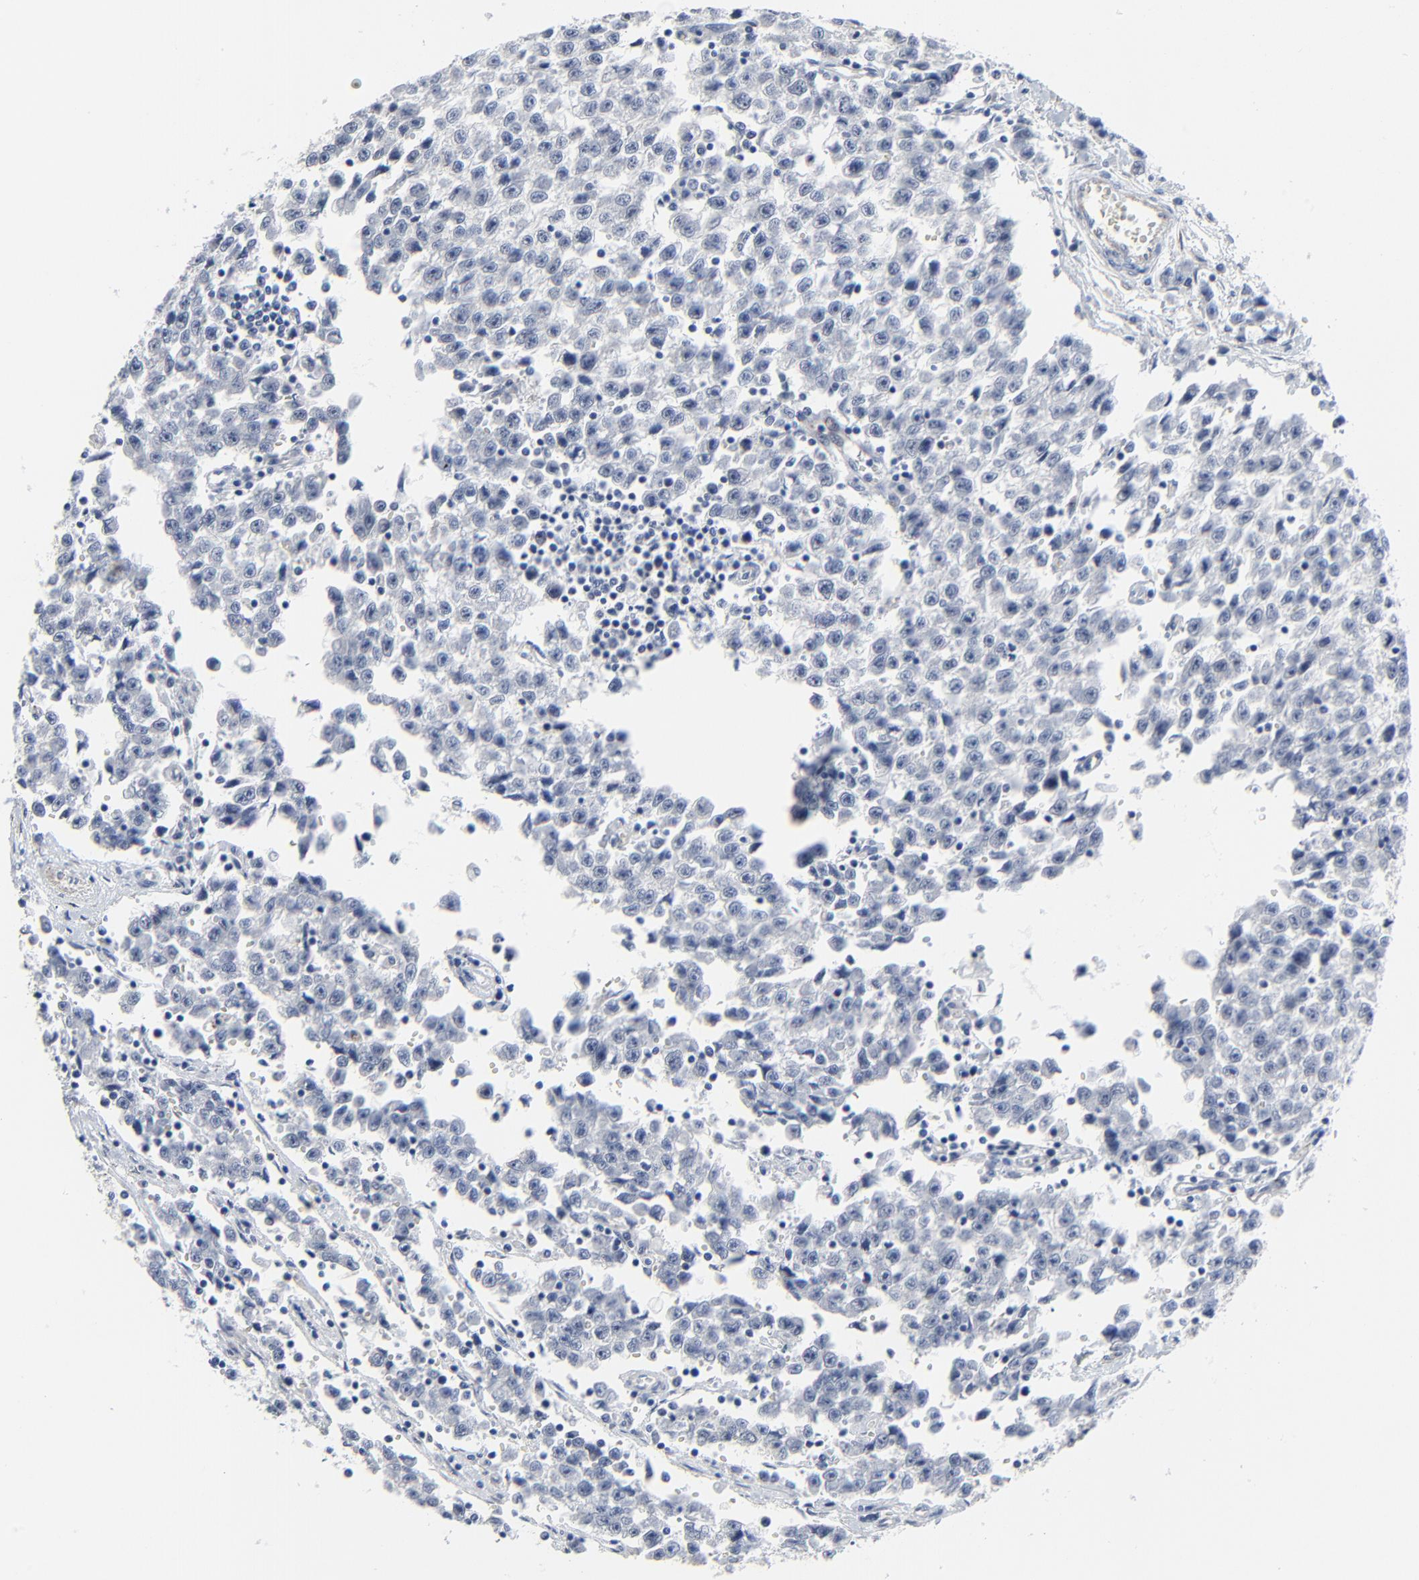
{"staining": {"intensity": "negative", "quantity": "none", "location": "none"}, "tissue": "testis cancer", "cell_type": "Tumor cells", "image_type": "cancer", "snomed": [{"axis": "morphology", "description": "Seminoma, NOS"}, {"axis": "topography", "description": "Testis"}], "caption": "Image shows no protein staining in tumor cells of testis cancer tissue.", "gene": "BIRC3", "patient": {"sex": "male", "age": 35}}